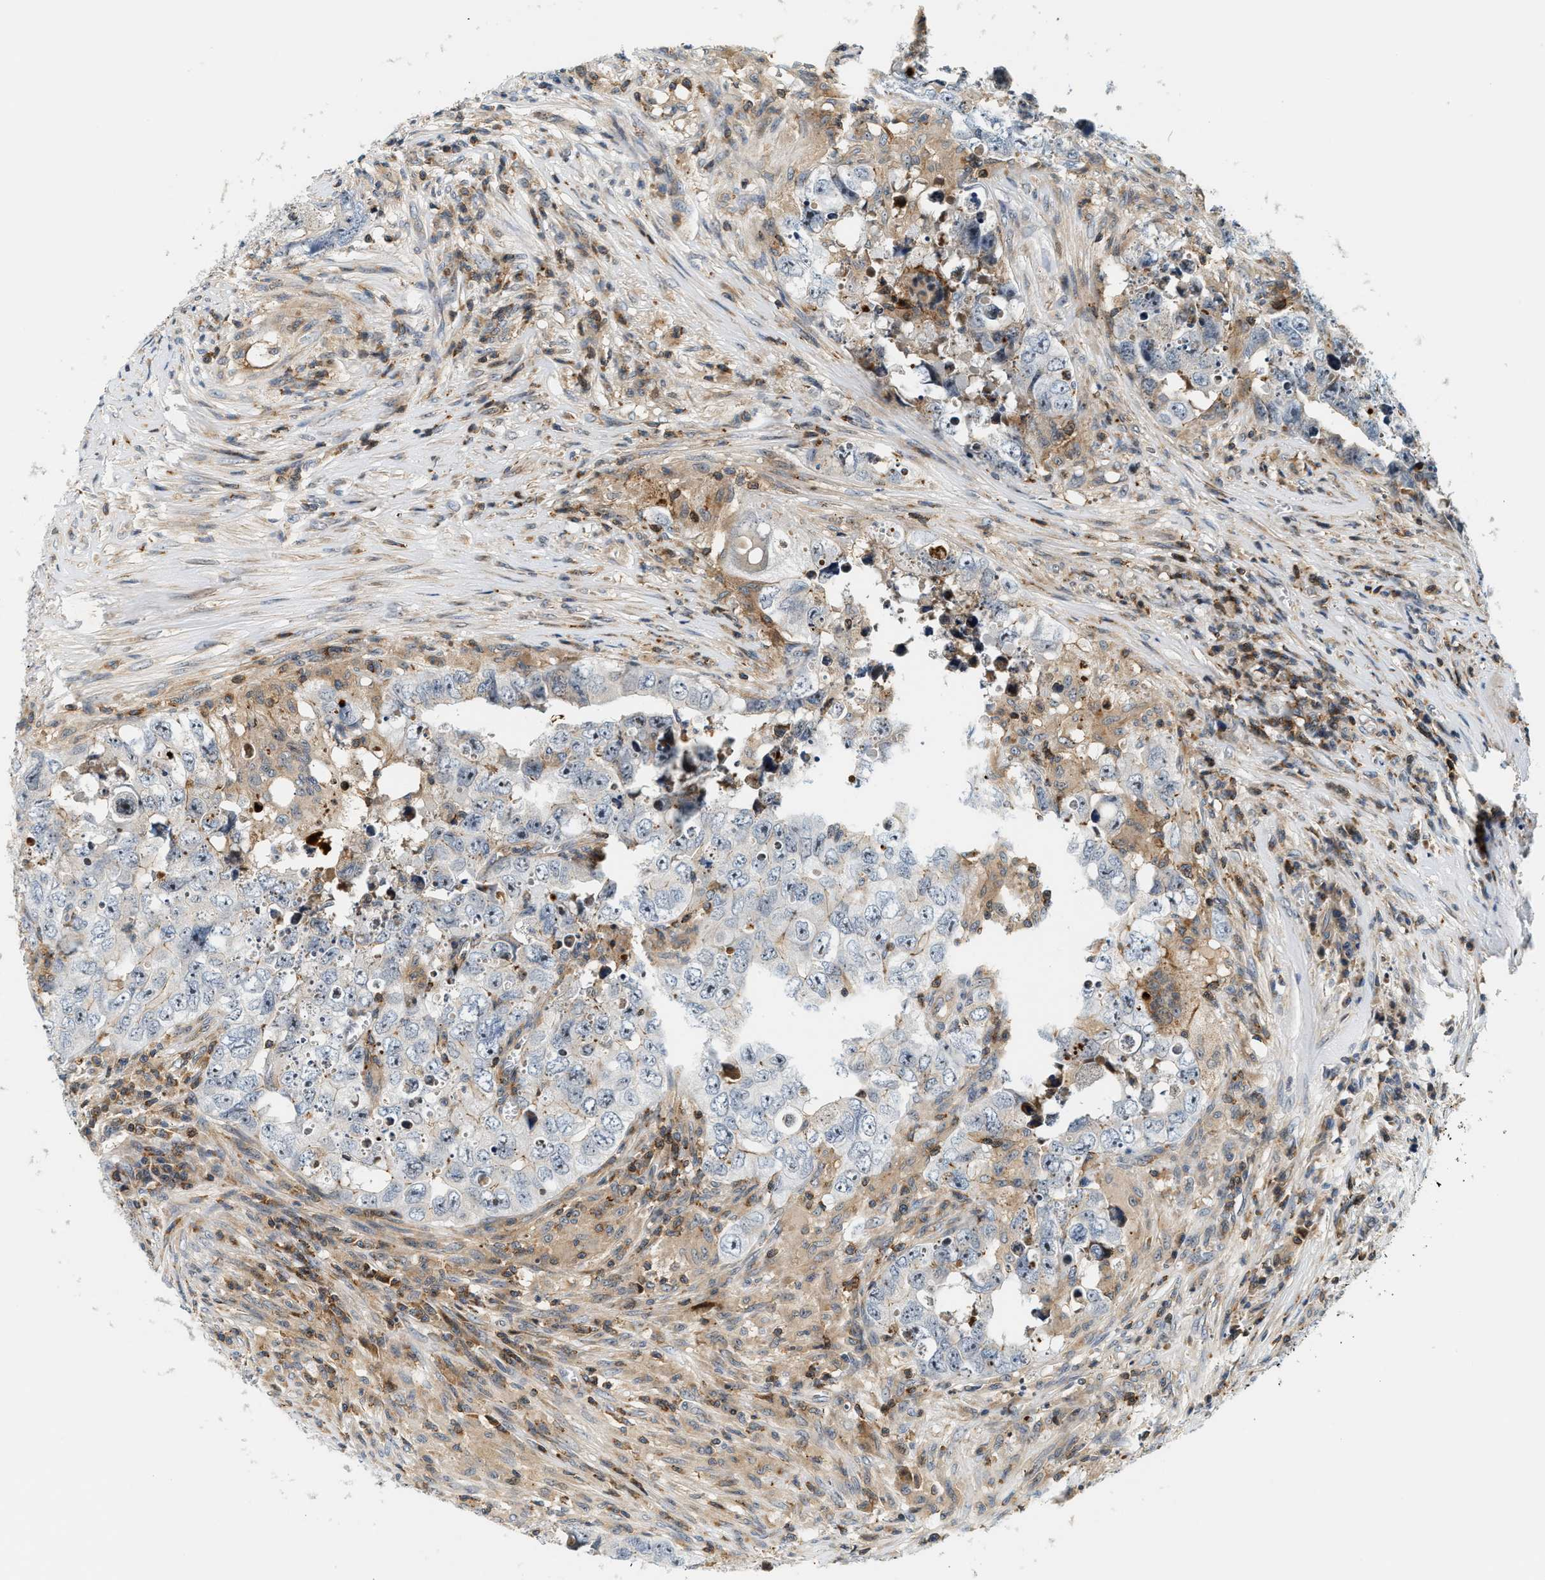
{"staining": {"intensity": "negative", "quantity": "none", "location": "none"}, "tissue": "testis cancer", "cell_type": "Tumor cells", "image_type": "cancer", "snomed": [{"axis": "morphology", "description": "Seminoma, NOS"}, {"axis": "morphology", "description": "Carcinoma, Embryonal, NOS"}, {"axis": "topography", "description": "Testis"}], "caption": "The IHC micrograph has no significant expression in tumor cells of testis cancer tissue.", "gene": "SAMD9", "patient": {"sex": "male", "age": 43}}